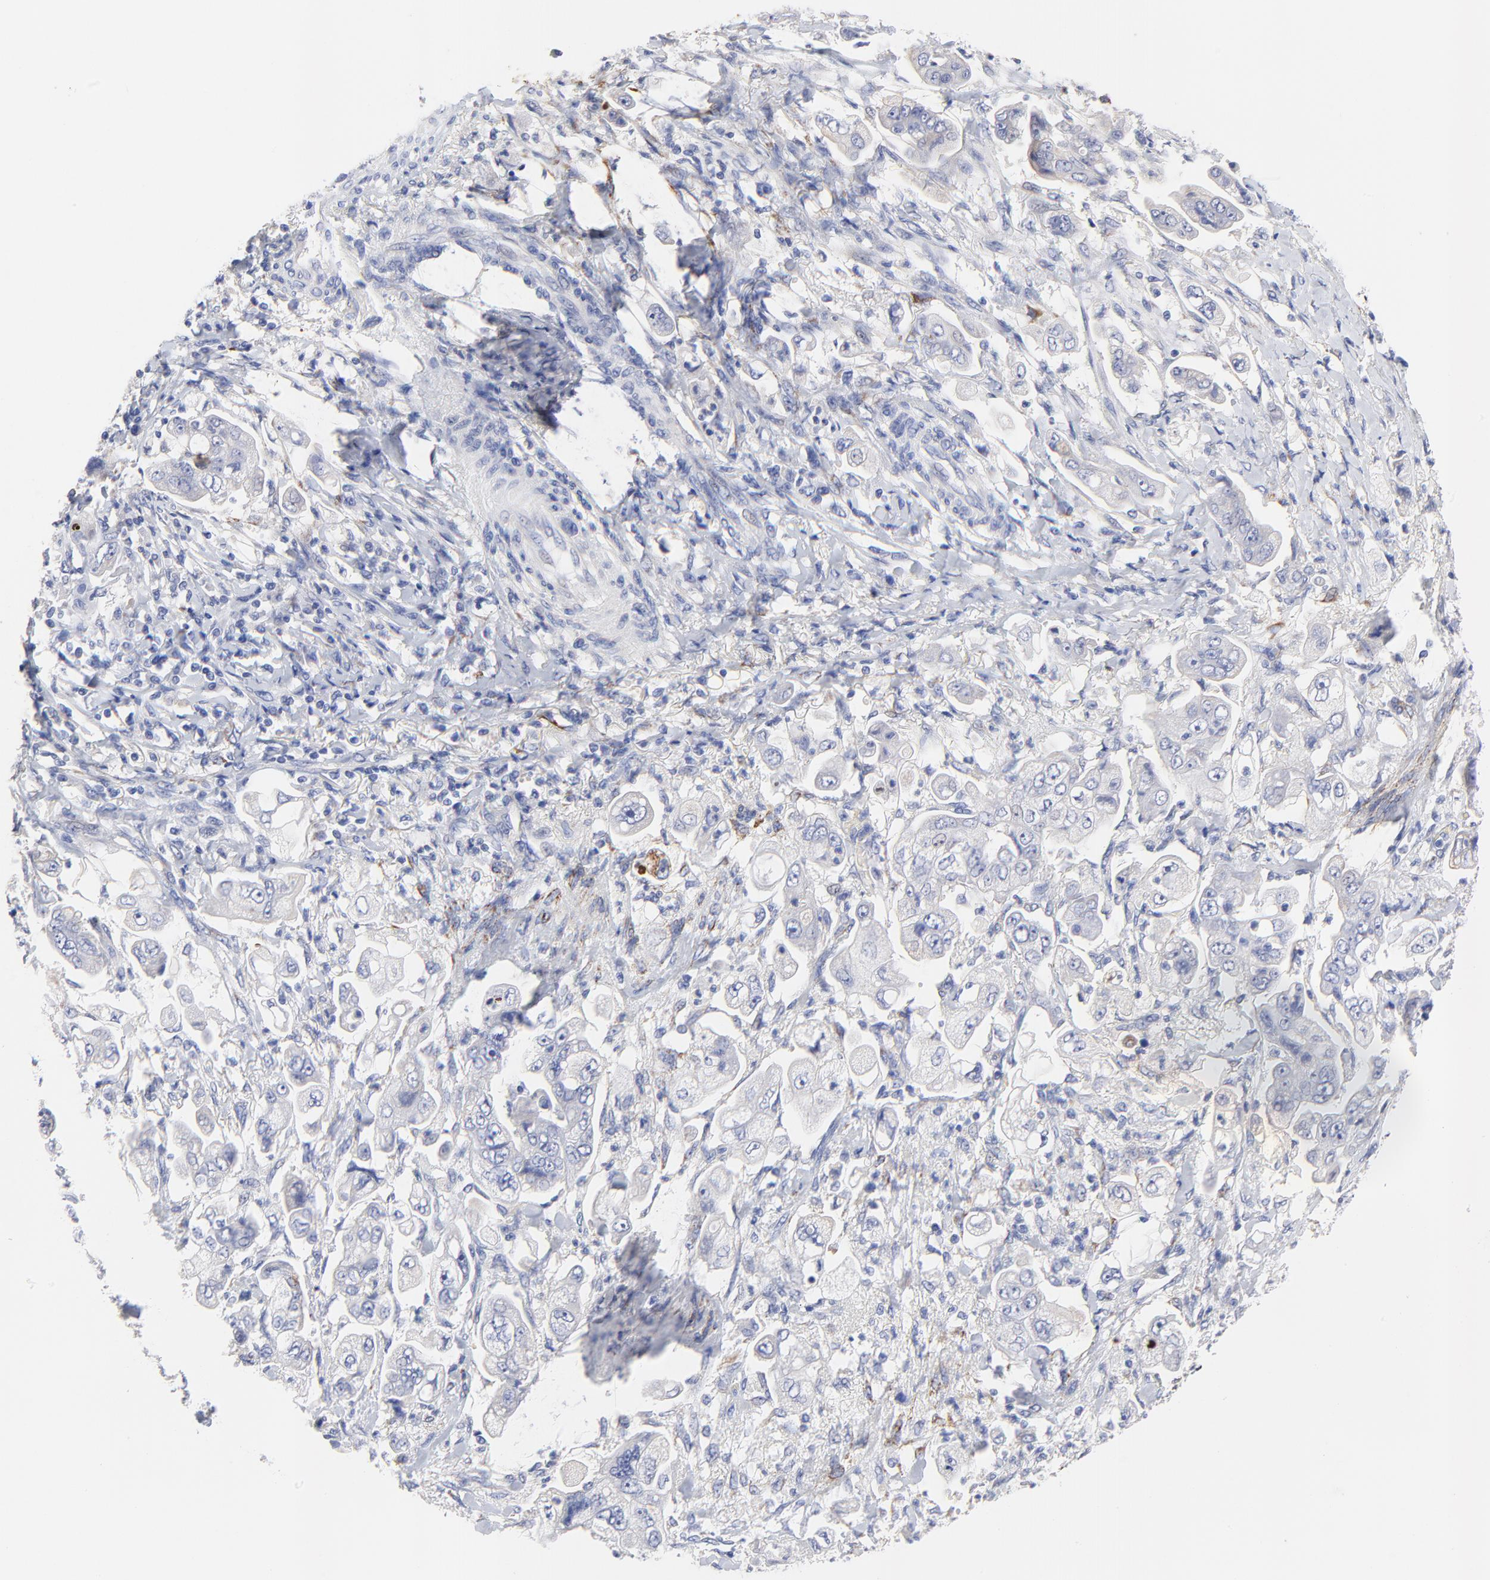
{"staining": {"intensity": "negative", "quantity": "none", "location": "none"}, "tissue": "stomach cancer", "cell_type": "Tumor cells", "image_type": "cancer", "snomed": [{"axis": "morphology", "description": "Adenocarcinoma, NOS"}, {"axis": "topography", "description": "Stomach"}], "caption": "DAB (3,3'-diaminobenzidine) immunohistochemical staining of human stomach cancer (adenocarcinoma) exhibits no significant staining in tumor cells.", "gene": "FBXO10", "patient": {"sex": "male", "age": 62}}